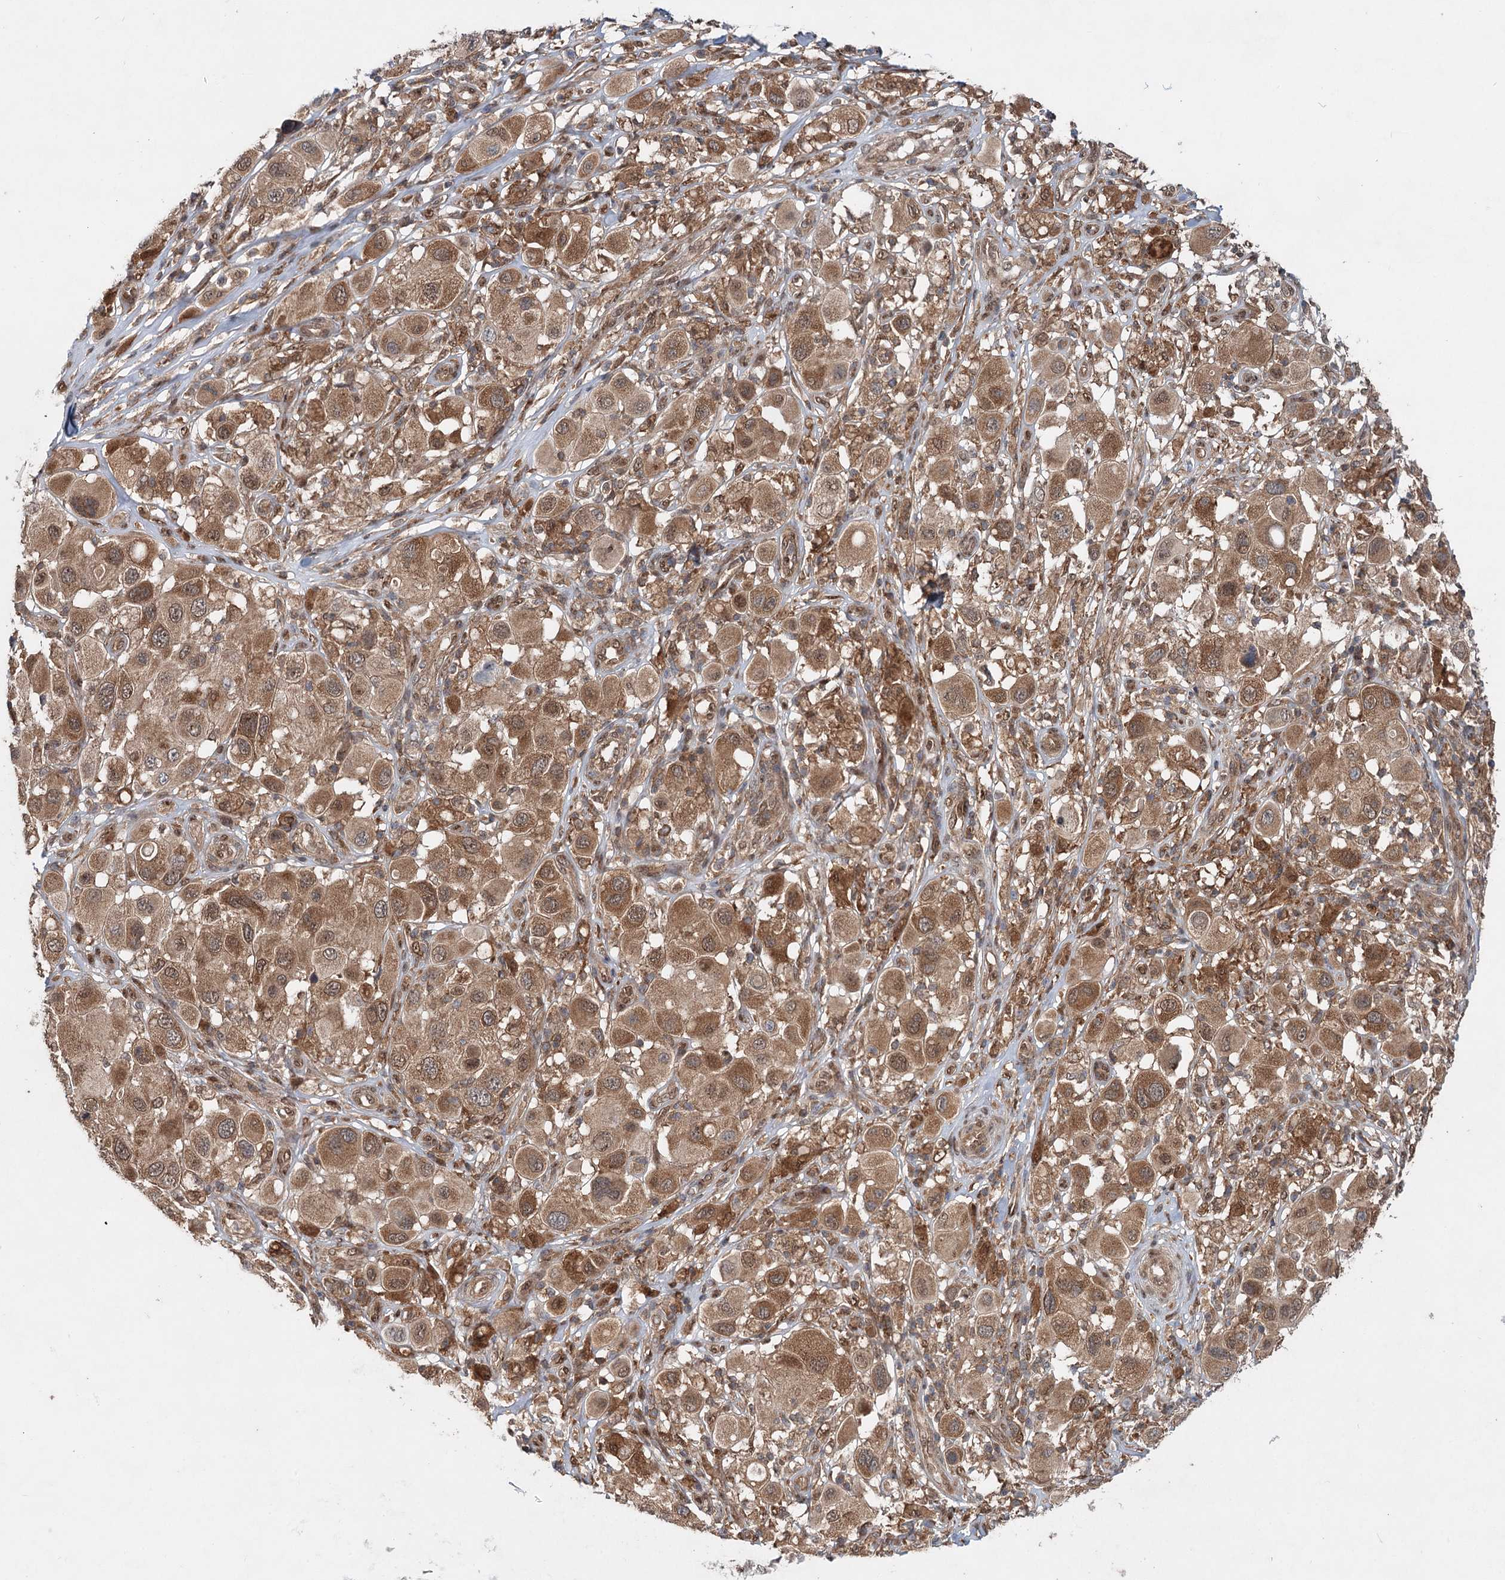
{"staining": {"intensity": "moderate", "quantity": ">75%", "location": "cytoplasmic/membranous"}, "tissue": "melanoma", "cell_type": "Tumor cells", "image_type": "cancer", "snomed": [{"axis": "morphology", "description": "Malignant melanoma, Metastatic site"}, {"axis": "topography", "description": "Skin"}], "caption": "The photomicrograph demonstrates a brown stain indicating the presence of a protein in the cytoplasmic/membranous of tumor cells in melanoma. (DAB (3,3'-diaminobenzidine) IHC, brown staining for protein, blue staining for nuclei).", "gene": "C12orf4", "patient": {"sex": "male", "age": 41}}